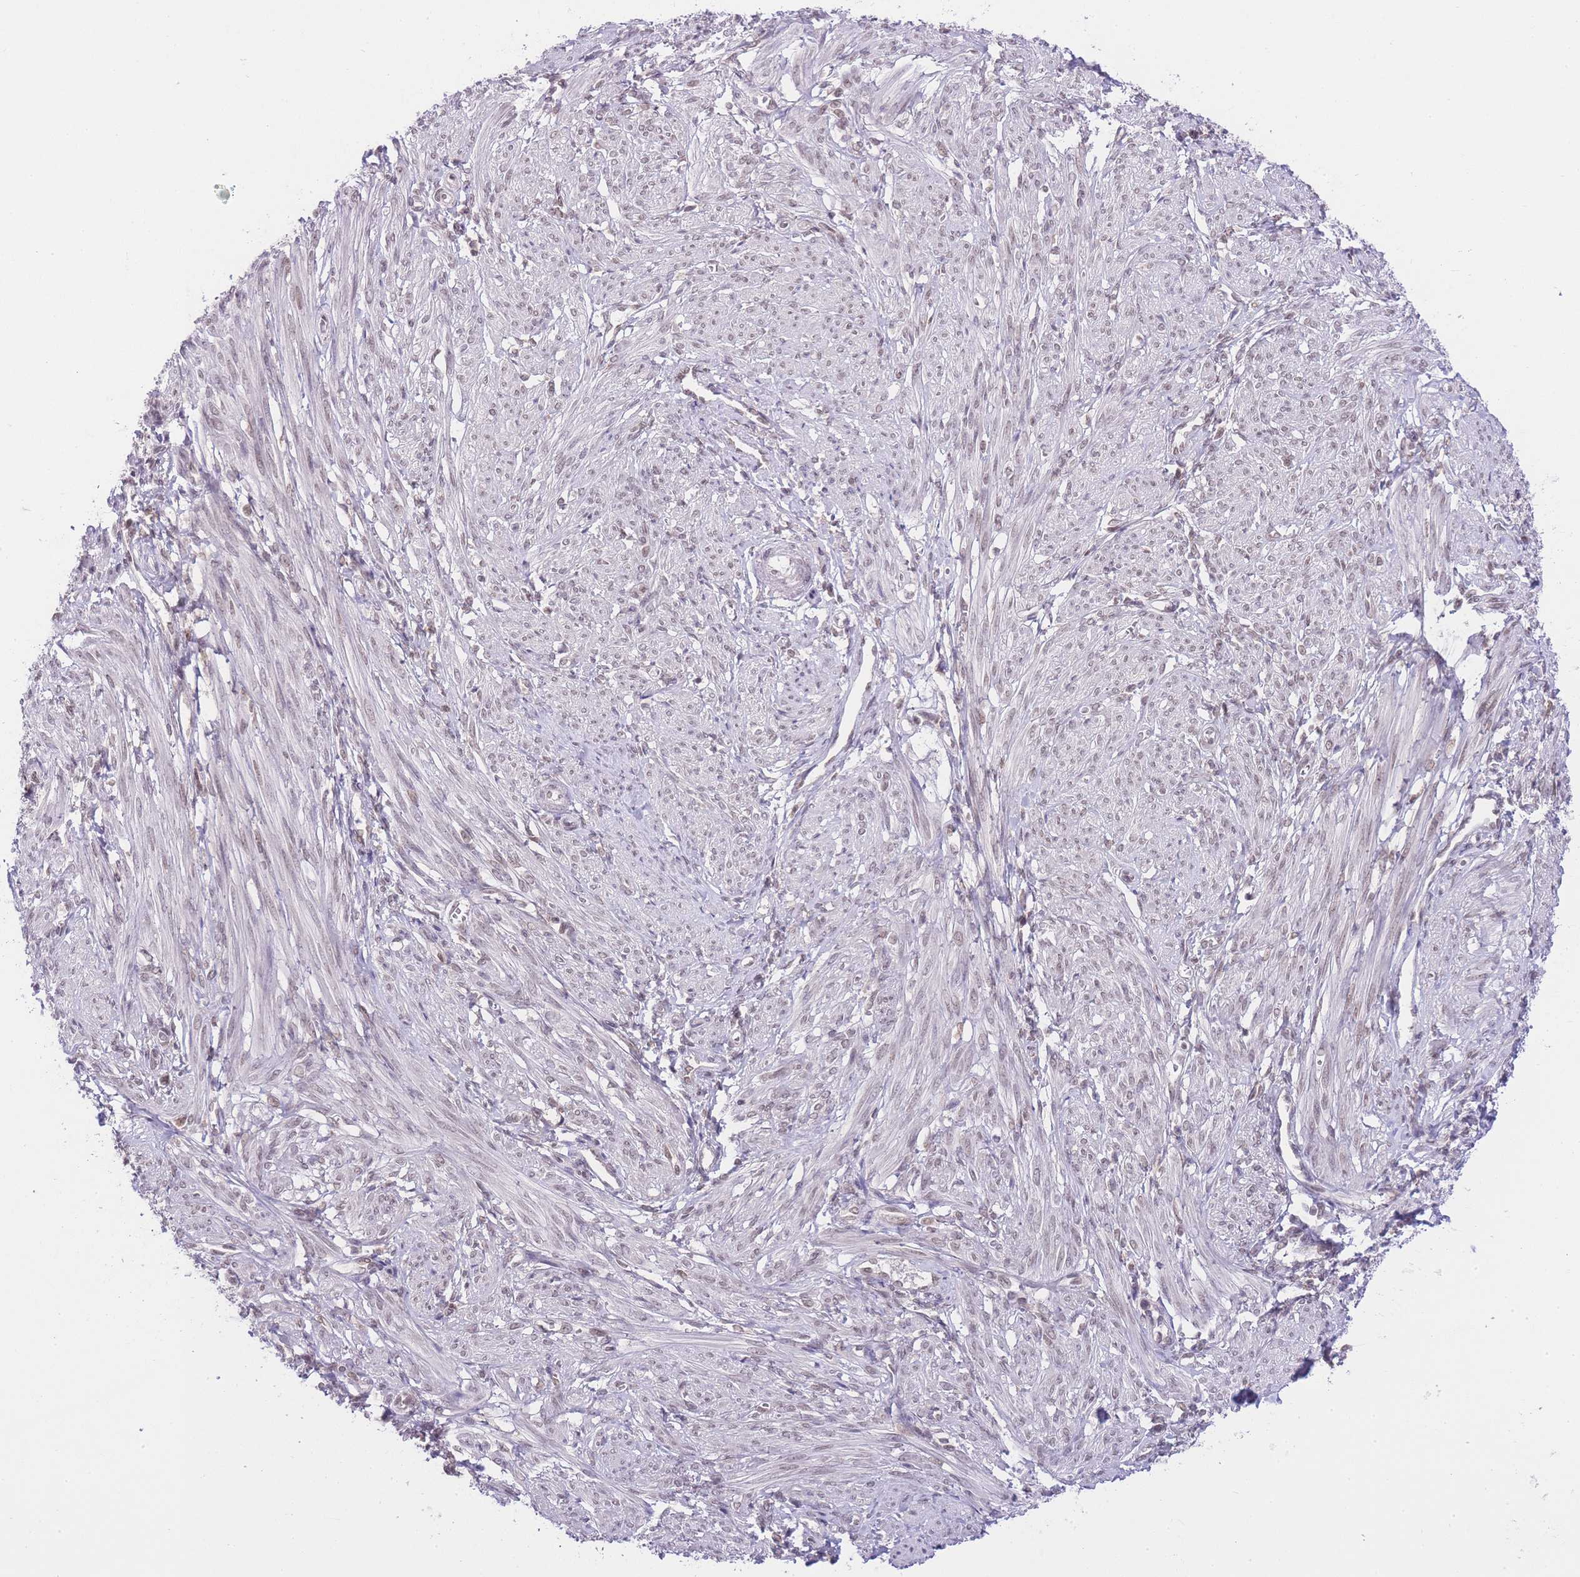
{"staining": {"intensity": "weak", "quantity": "25%-75%", "location": "nuclear"}, "tissue": "smooth muscle", "cell_type": "Smooth muscle cells", "image_type": "normal", "snomed": [{"axis": "morphology", "description": "Normal tissue, NOS"}, {"axis": "topography", "description": "Smooth muscle"}], "caption": "Weak nuclear expression is appreciated in approximately 25%-75% of smooth muscle cells in unremarkable smooth muscle.", "gene": "TMED3", "patient": {"sex": "female", "age": 39}}